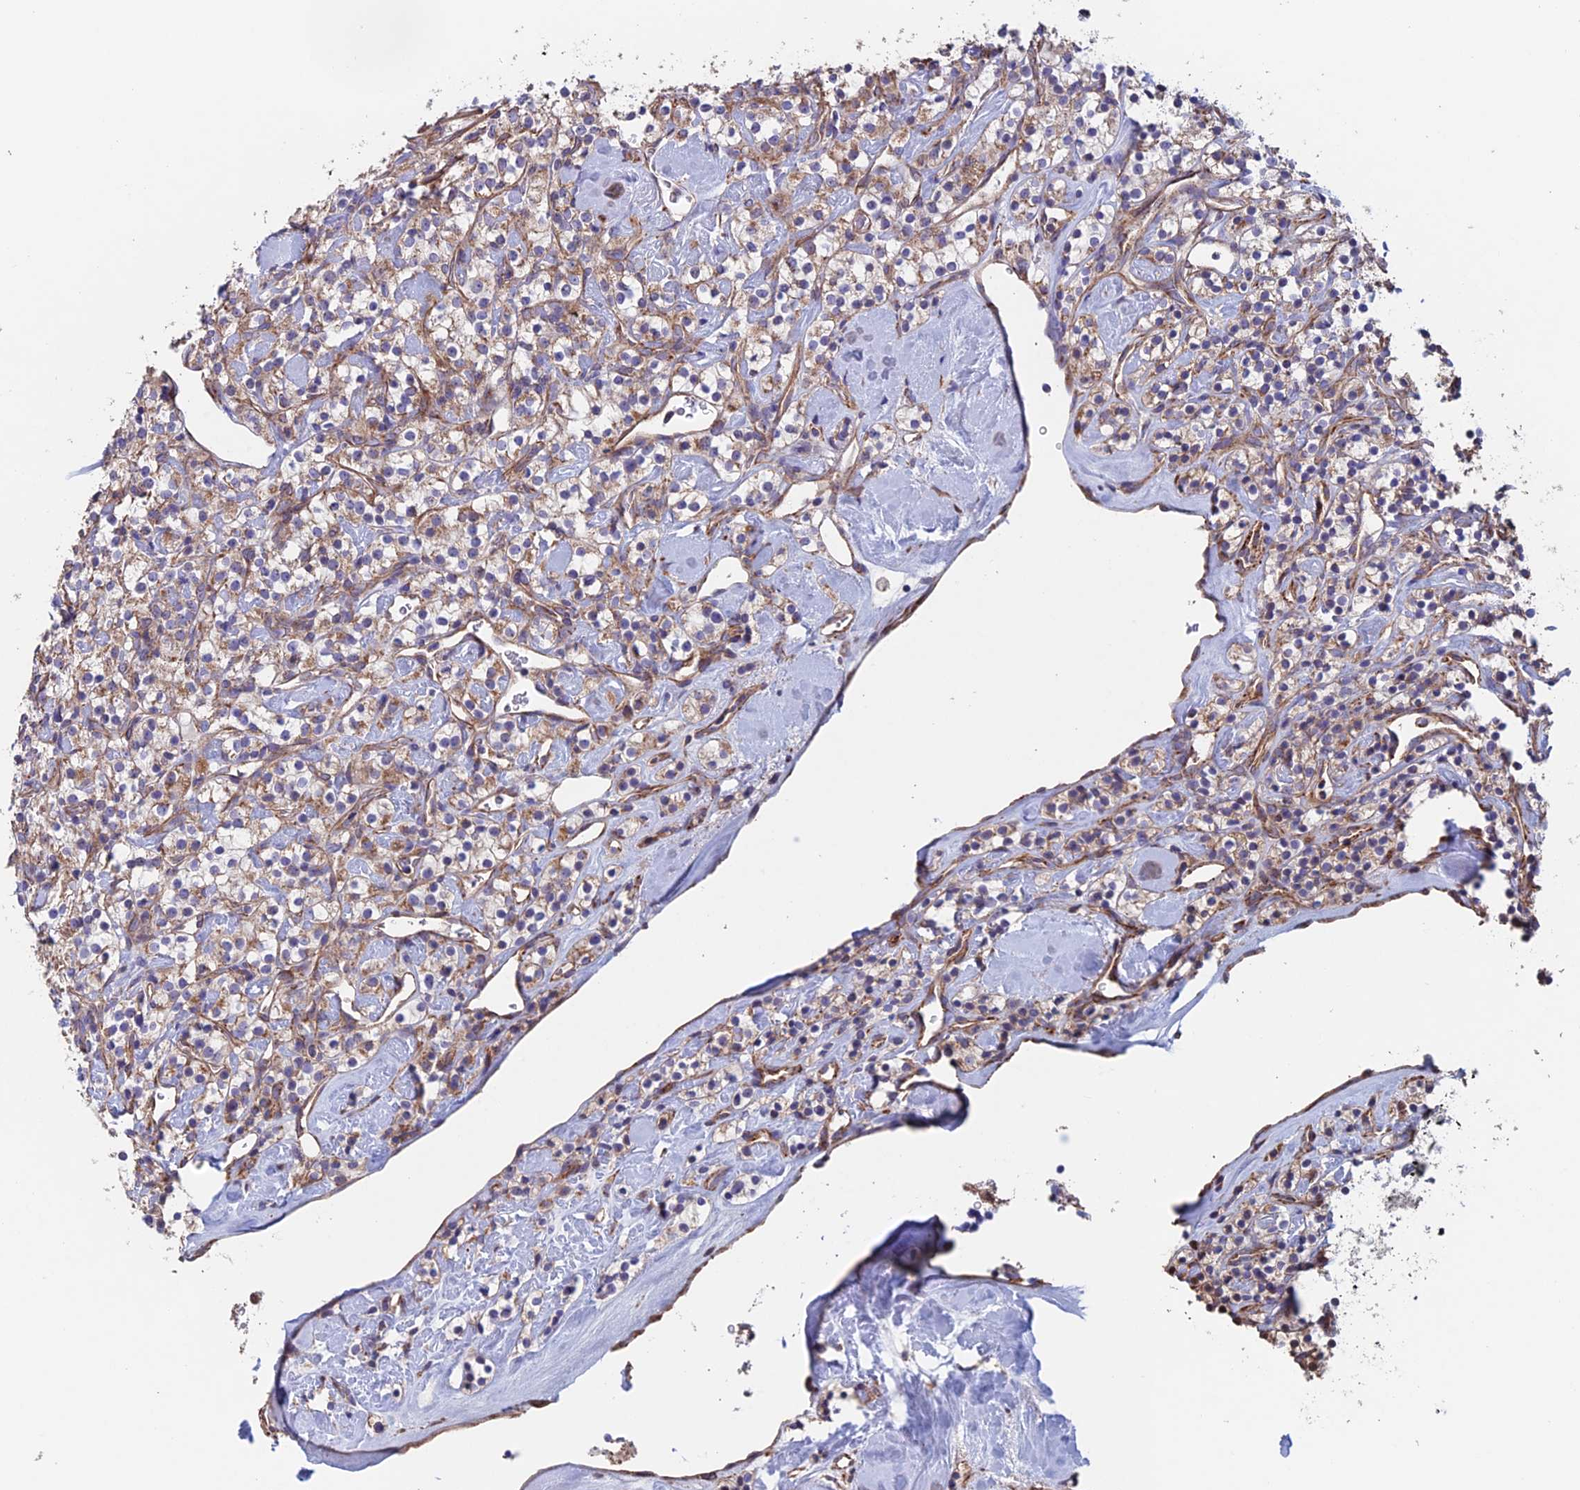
{"staining": {"intensity": "weak", "quantity": ">75%", "location": "cytoplasmic/membranous"}, "tissue": "renal cancer", "cell_type": "Tumor cells", "image_type": "cancer", "snomed": [{"axis": "morphology", "description": "Adenocarcinoma, NOS"}, {"axis": "topography", "description": "Kidney"}], "caption": "High-power microscopy captured an IHC image of adenocarcinoma (renal), revealing weak cytoplasmic/membranous expression in about >75% of tumor cells.", "gene": "MRPL1", "patient": {"sex": "male", "age": 77}}